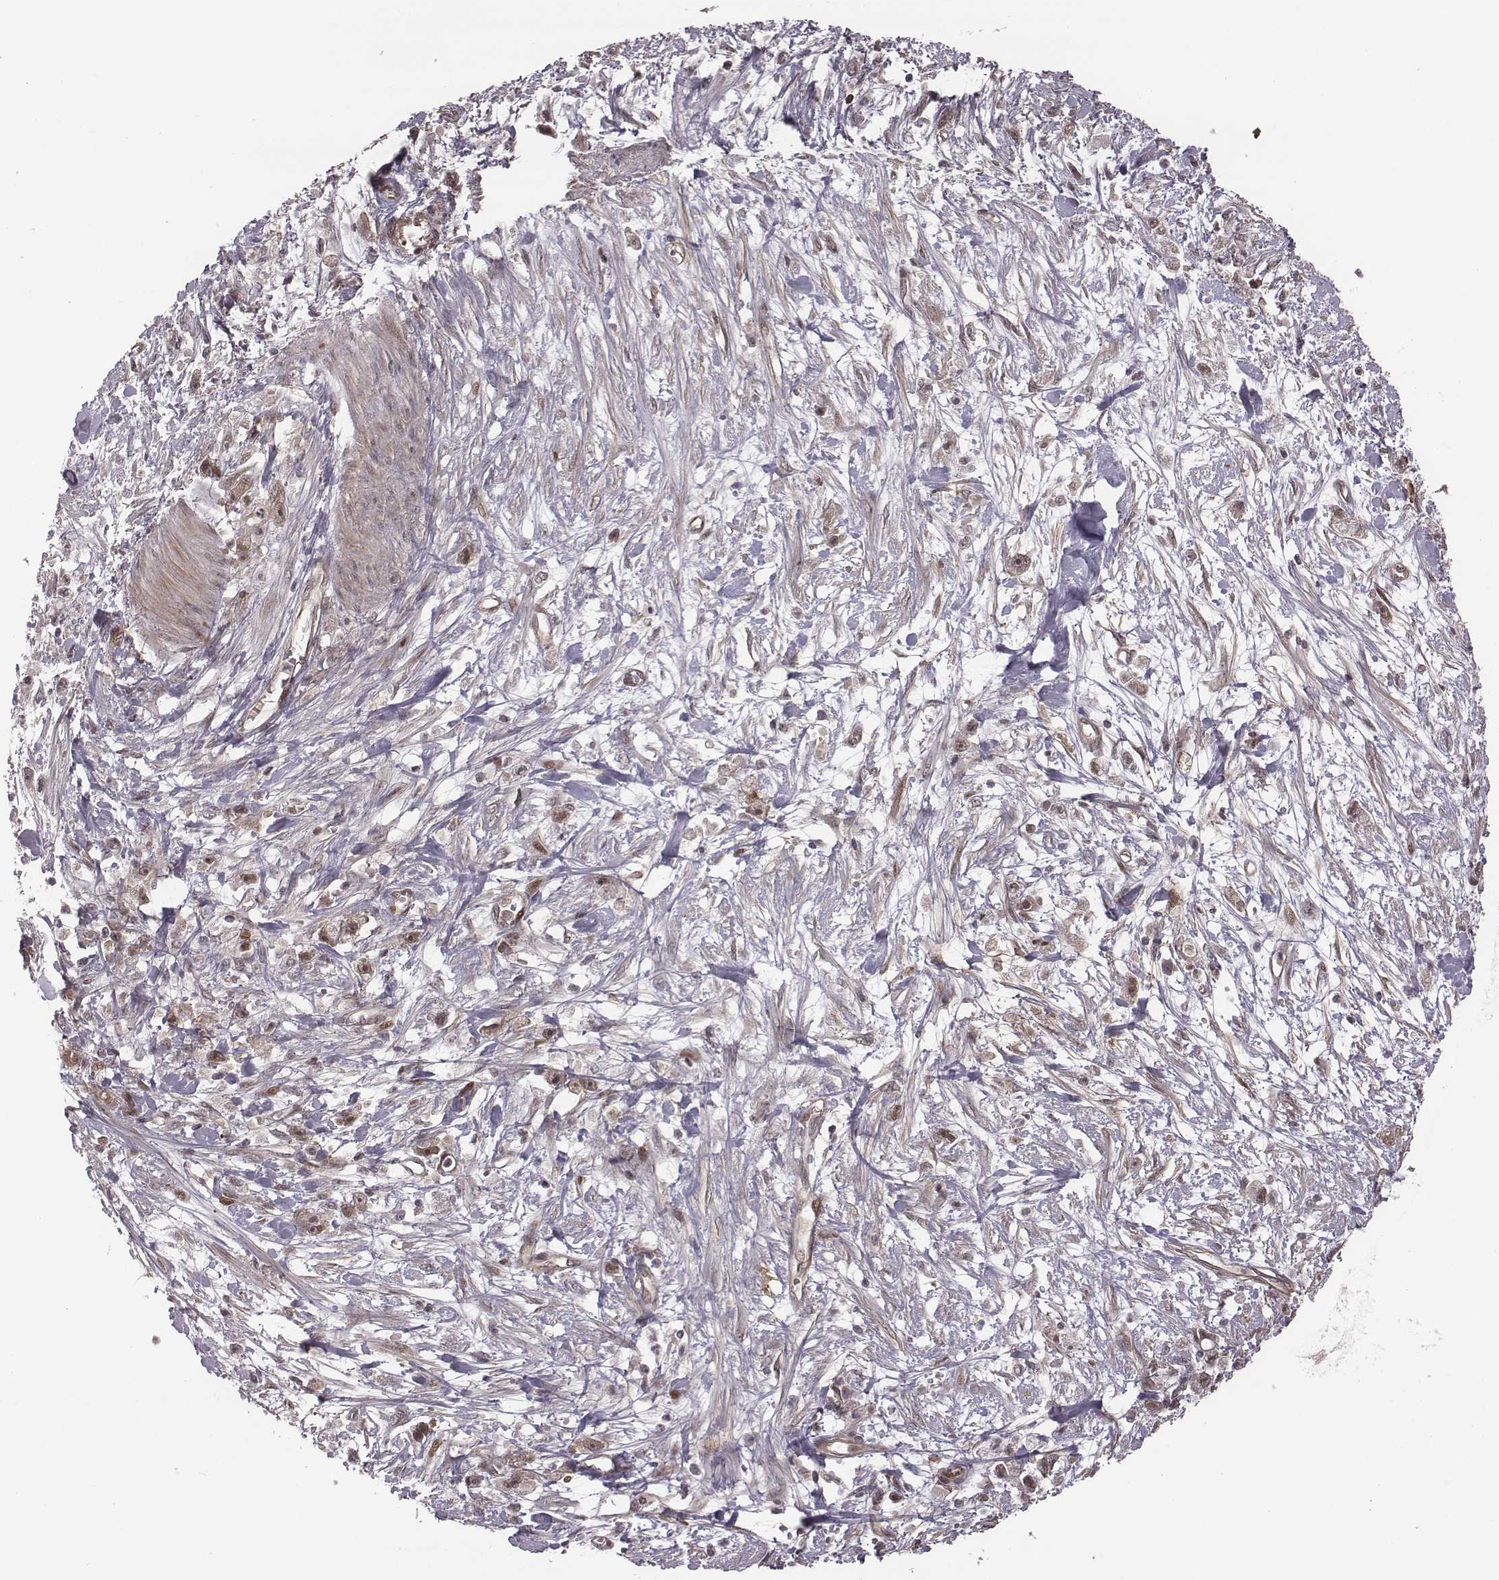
{"staining": {"intensity": "weak", "quantity": "25%-75%", "location": "cytoplasmic/membranous,nuclear"}, "tissue": "stomach cancer", "cell_type": "Tumor cells", "image_type": "cancer", "snomed": [{"axis": "morphology", "description": "Adenocarcinoma, NOS"}, {"axis": "topography", "description": "Stomach"}], "caption": "Human stomach adenocarcinoma stained for a protein (brown) exhibits weak cytoplasmic/membranous and nuclear positive positivity in approximately 25%-75% of tumor cells.", "gene": "RPL3", "patient": {"sex": "female", "age": 59}}